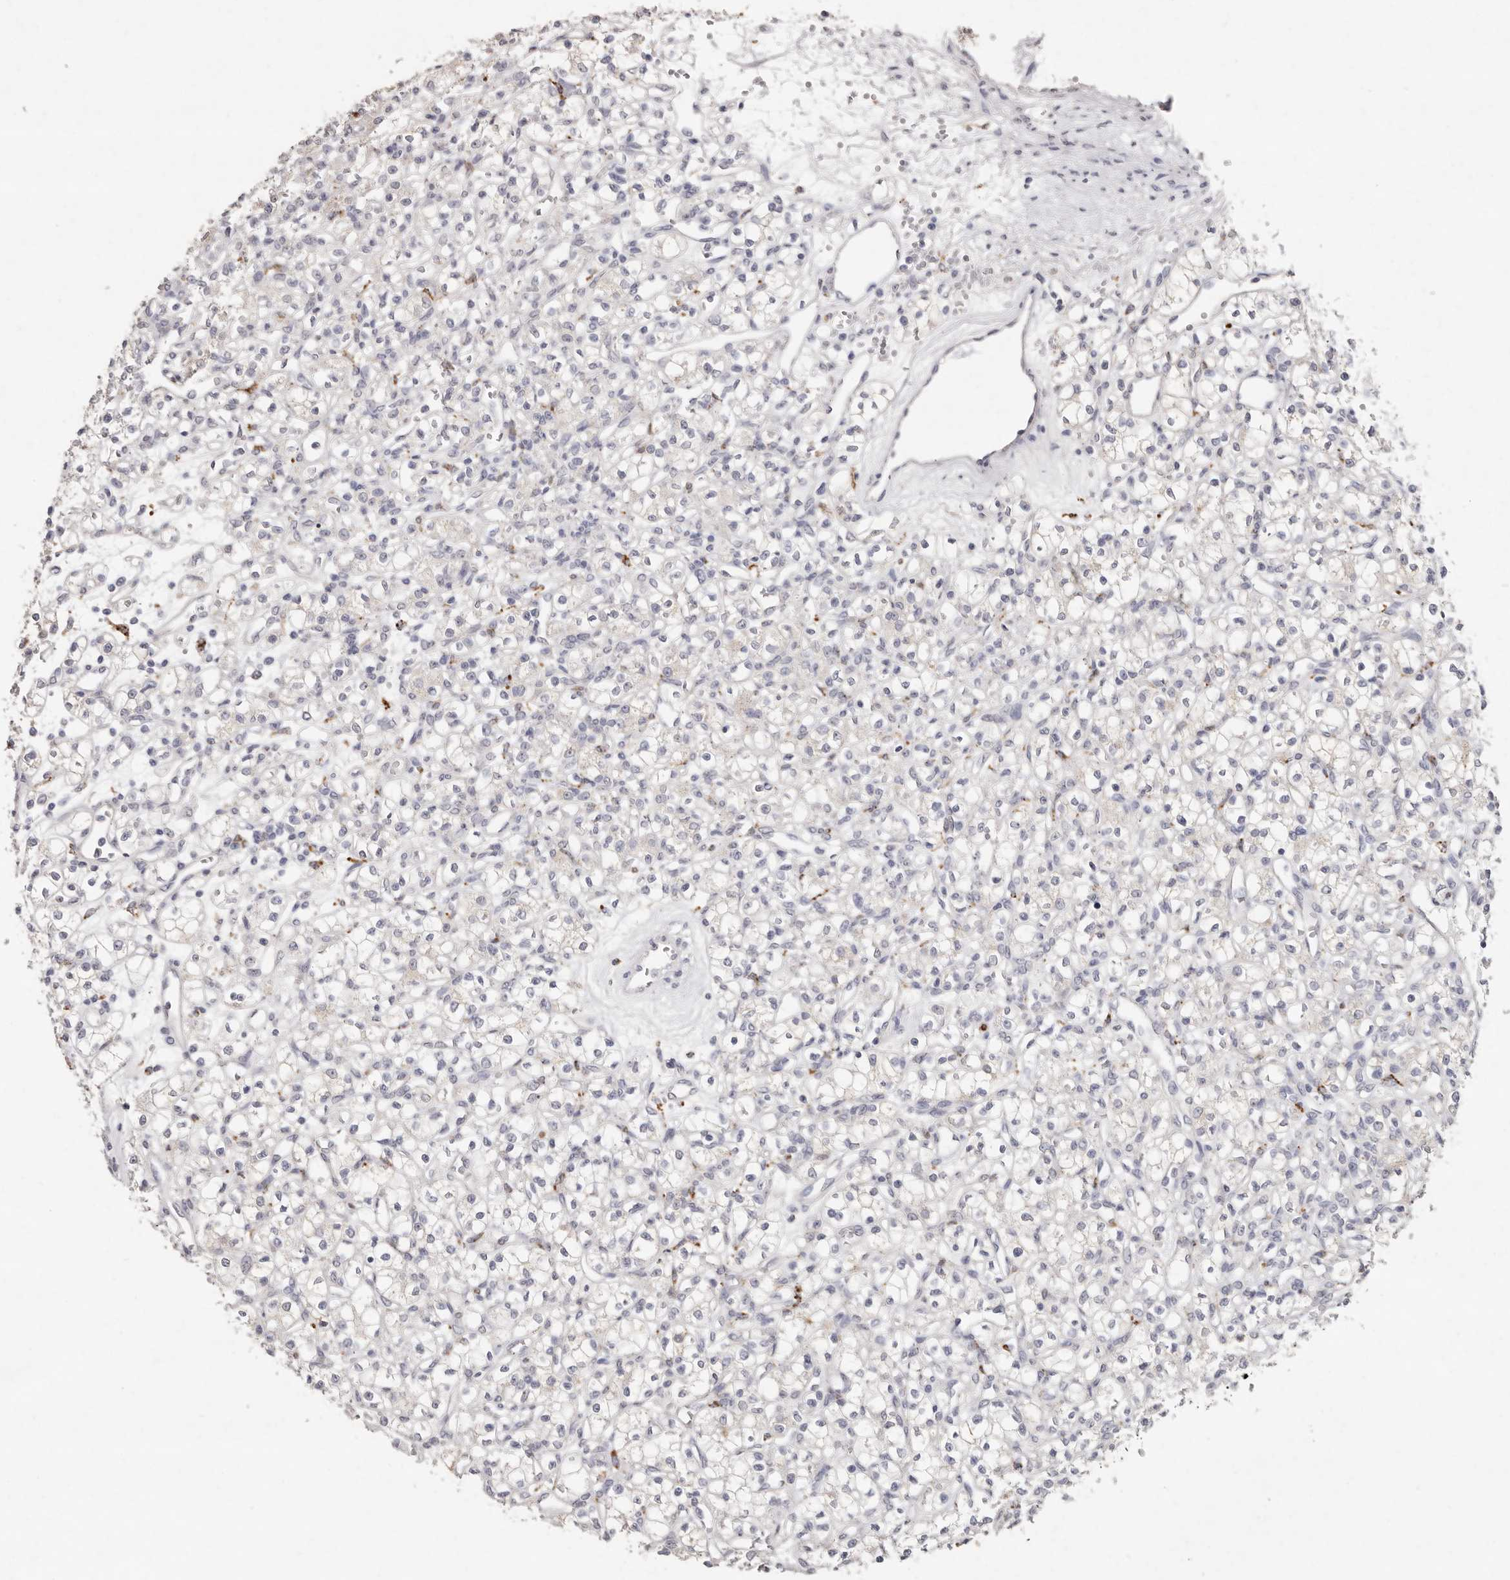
{"staining": {"intensity": "negative", "quantity": "none", "location": "none"}, "tissue": "renal cancer", "cell_type": "Tumor cells", "image_type": "cancer", "snomed": [{"axis": "morphology", "description": "Adenocarcinoma, NOS"}, {"axis": "topography", "description": "Kidney"}], "caption": "Protein analysis of renal cancer reveals no significant positivity in tumor cells.", "gene": "FAM185A", "patient": {"sex": "female", "age": 59}}